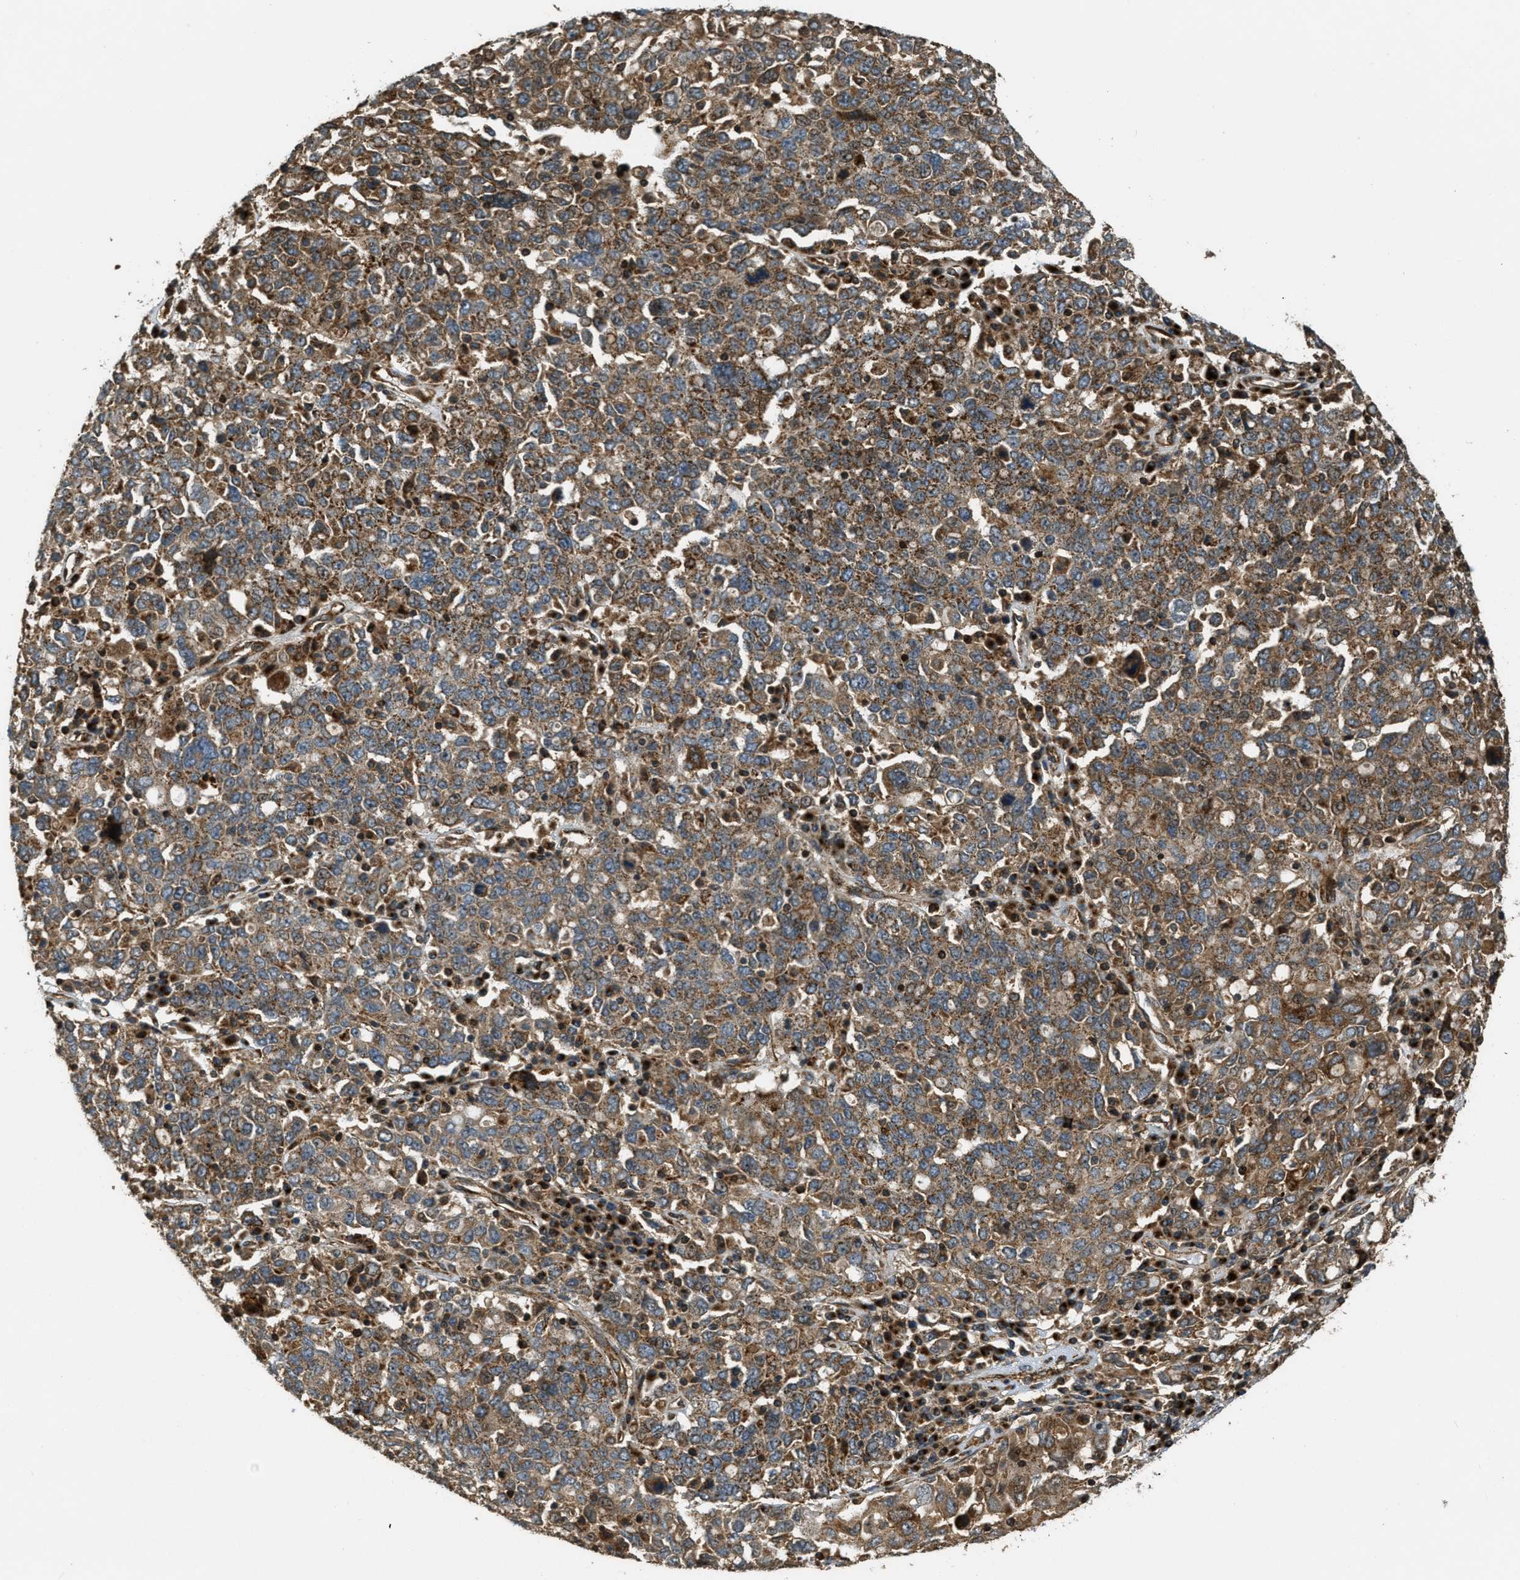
{"staining": {"intensity": "moderate", "quantity": ">75%", "location": "cytoplasmic/membranous"}, "tissue": "ovarian cancer", "cell_type": "Tumor cells", "image_type": "cancer", "snomed": [{"axis": "morphology", "description": "Carcinoma, endometroid"}, {"axis": "topography", "description": "Ovary"}], "caption": "Tumor cells reveal medium levels of moderate cytoplasmic/membranous expression in about >75% of cells in human ovarian endometroid carcinoma.", "gene": "LRP12", "patient": {"sex": "female", "age": 62}}